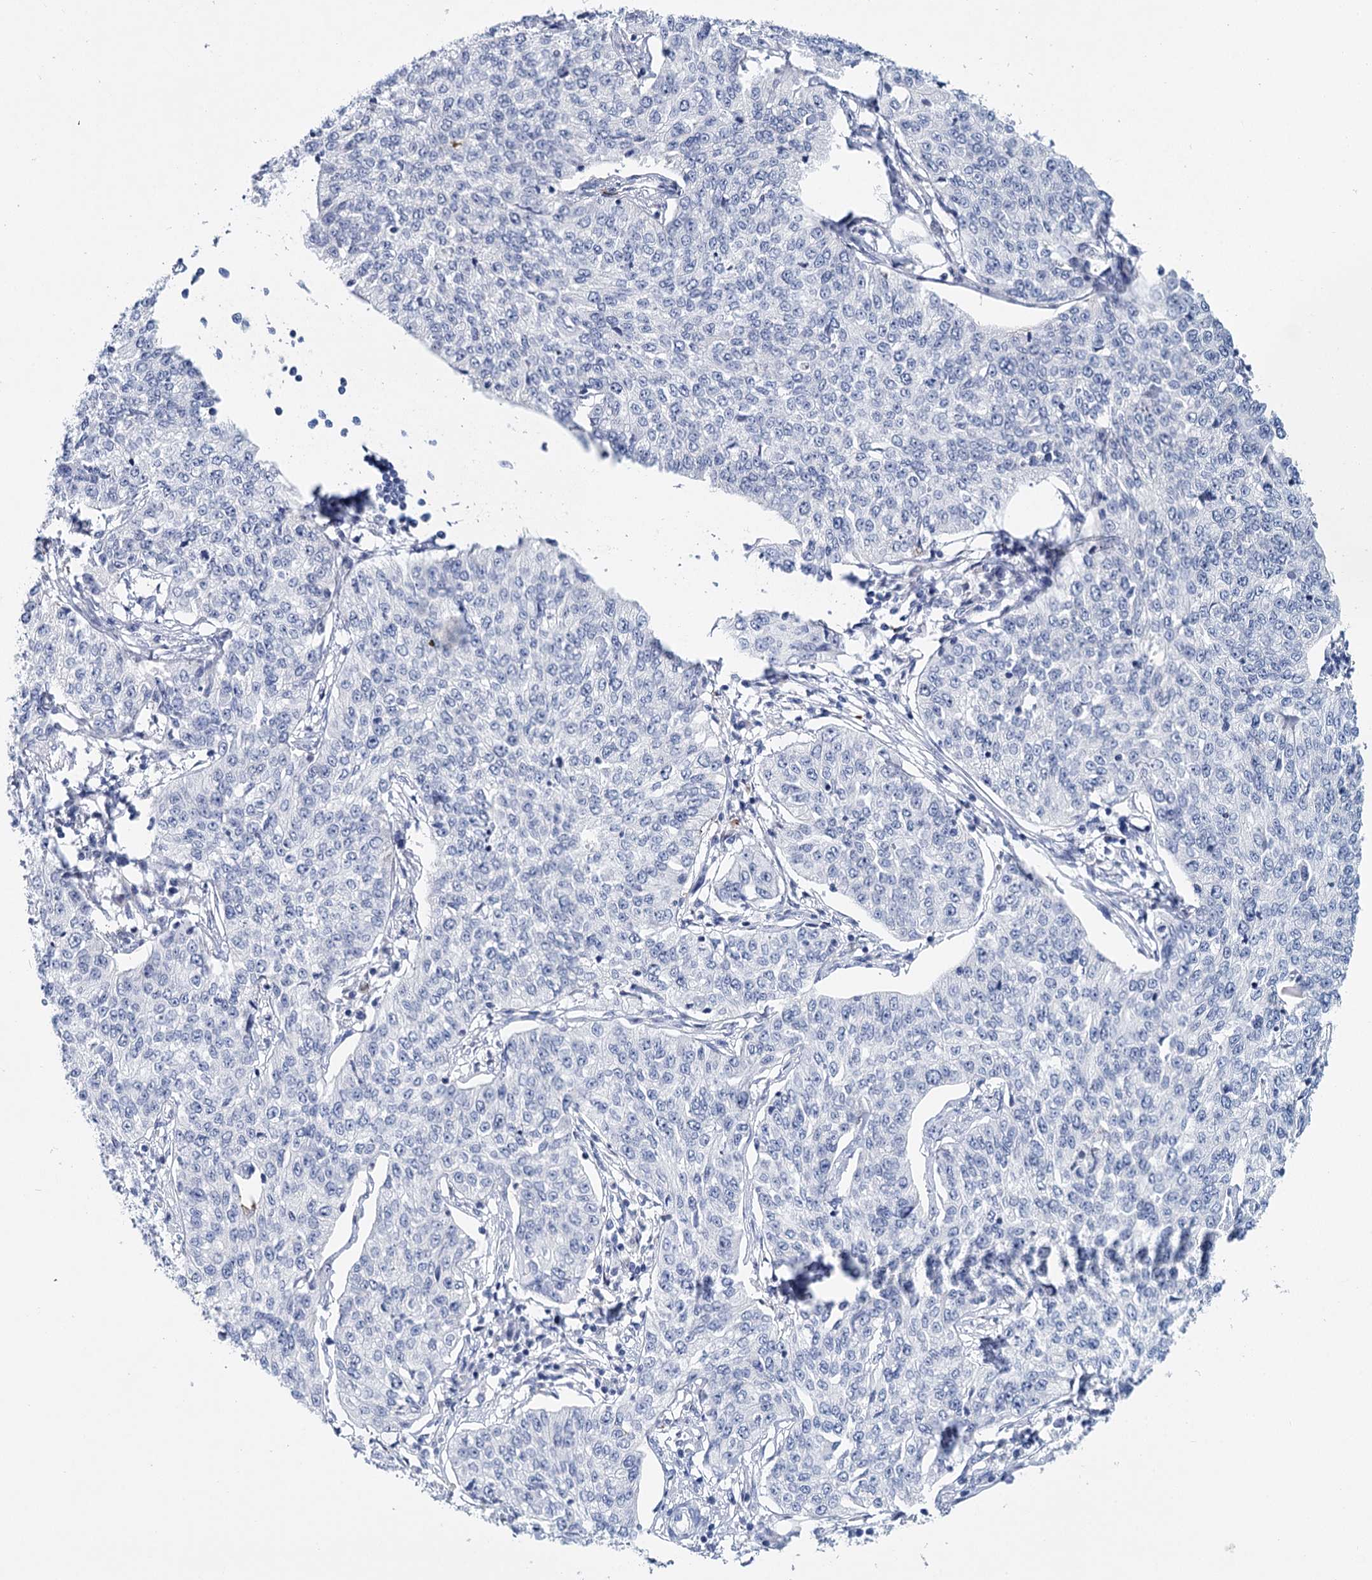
{"staining": {"intensity": "negative", "quantity": "none", "location": "none"}, "tissue": "cervical cancer", "cell_type": "Tumor cells", "image_type": "cancer", "snomed": [{"axis": "morphology", "description": "Squamous cell carcinoma, NOS"}, {"axis": "topography", "description": "Cervix"}], "caption": "The photomicrograph demonstrates no significant expression in tumor cells of cervical cancer (squamous cell carcinoma).", "gene": "METTL7B", "patient": {"sex": "female", "age": 35}}